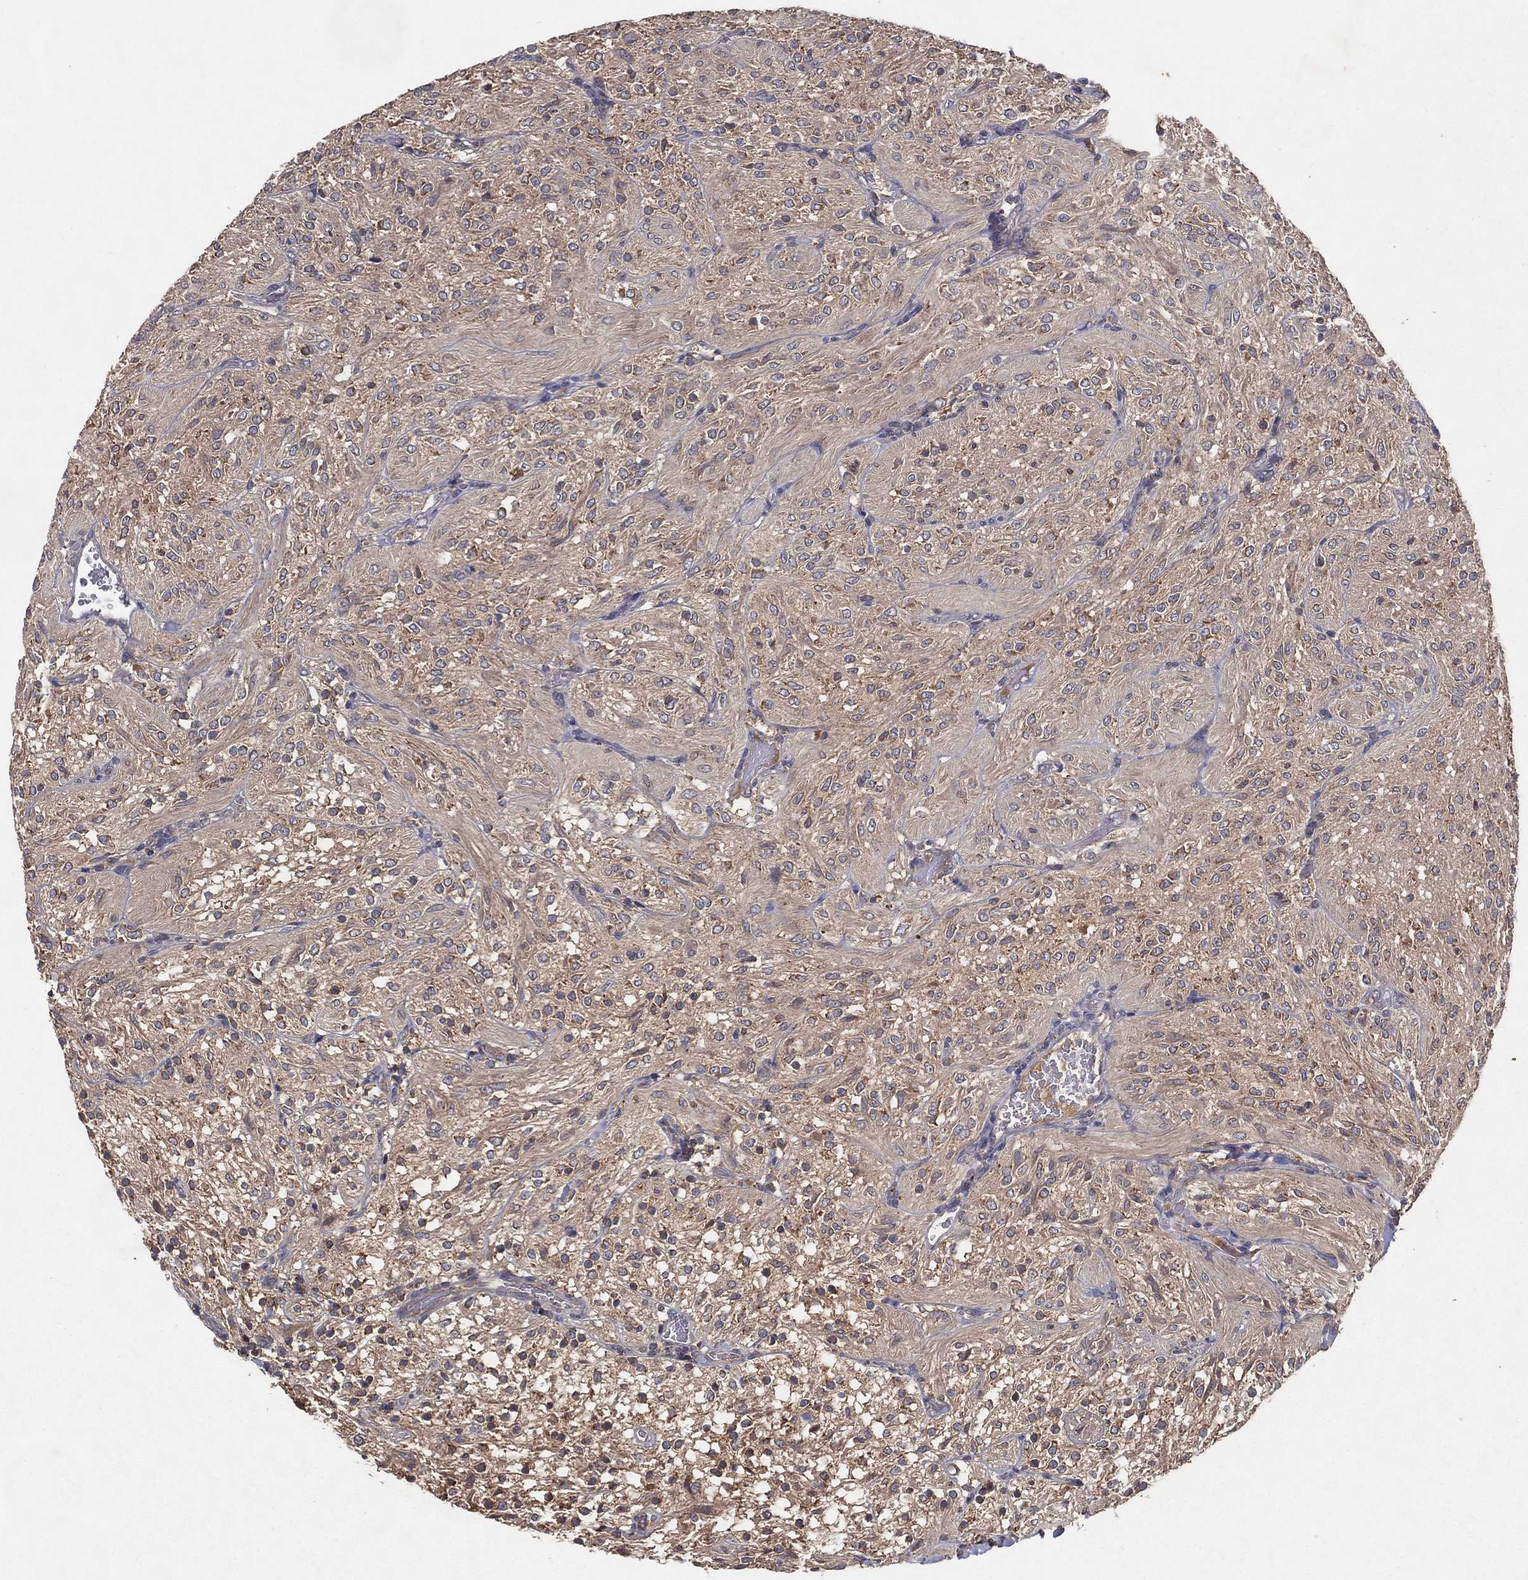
{"staining": {"intensity": "weak", "quantity": "<25%", "location": "cytoplasmic/membranous"}, "tissue": "glioma", "cell_type": "Tumor cells", "image_type": "cancer", "snomed": [{"axis": "morphology", "description": "Glioma, malignant, Low grade"}, {"axis": "topography", "description": "Brain"}], "caption": "Image shows no protein expression in tumor cells of malignant glioma (low-grade) tissue.", "gene": "MT-ND1", "patient": {"sex": "male", "age": 3}}